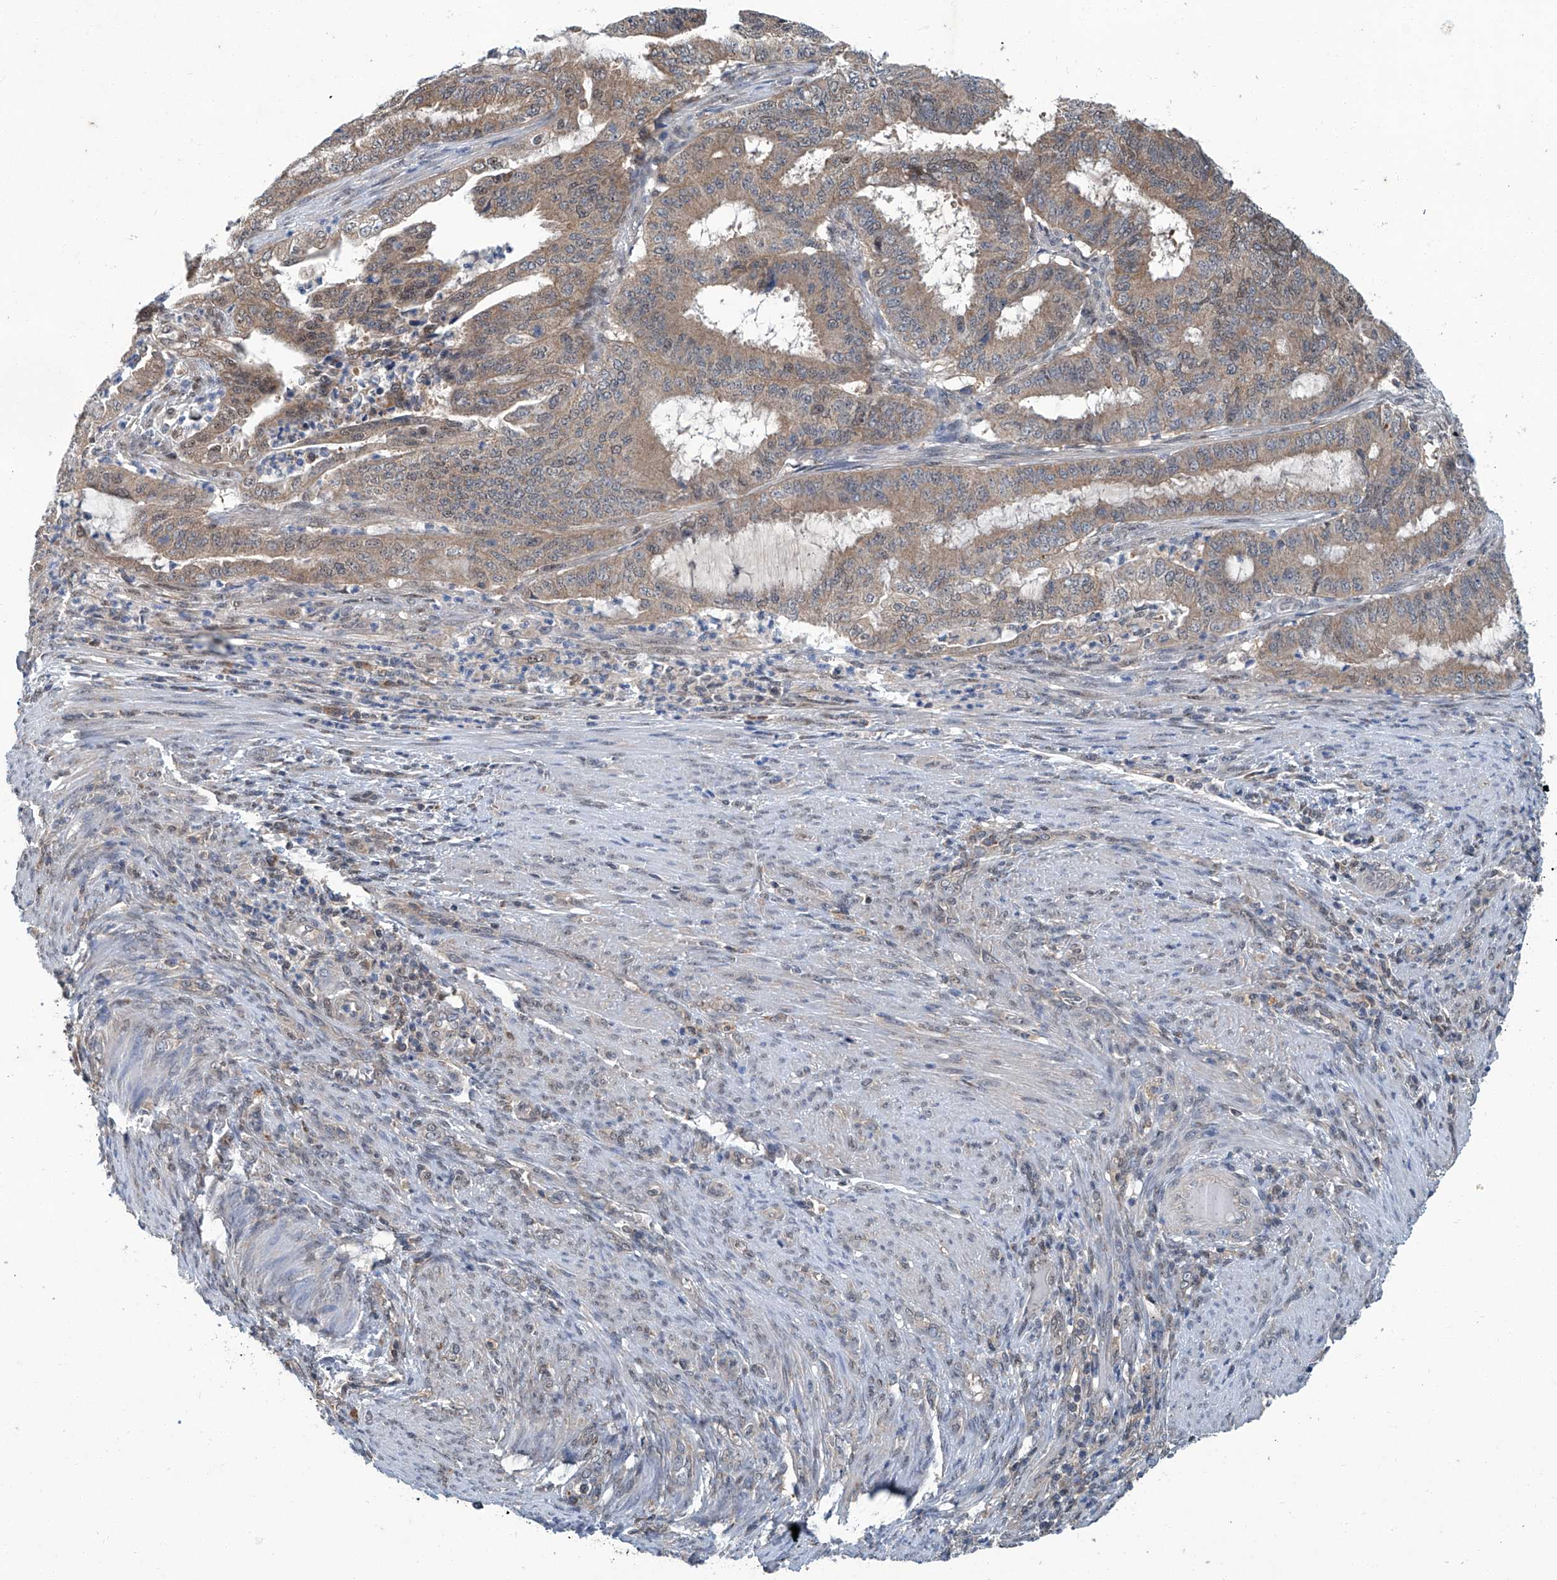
{"staining": {"intensity": "weak", "quantity": ">75%", "location": "cytoplasmic/membranous"}, "tissue": "endometrial cancer", "cell_type": "Tumor cells", "image_type": "cancer", "snomed": [{"axis": "morphology", "description": "Adenocarcinoma, NOS"}, {"axis": "topography", "description": "Endometrium"}], "caption": "Protein analysis of endometrial adenocarcinoma tissue shows weak cytoplasmic/membranous expression in about >75% of tumor cells. The staining is performed using DAB brown chromogen to label protein expression. The nuclei are counter-stained blue using hematoxylin.", "gene": "CLK1", "patient": {"sex": "female", "age": 51}}